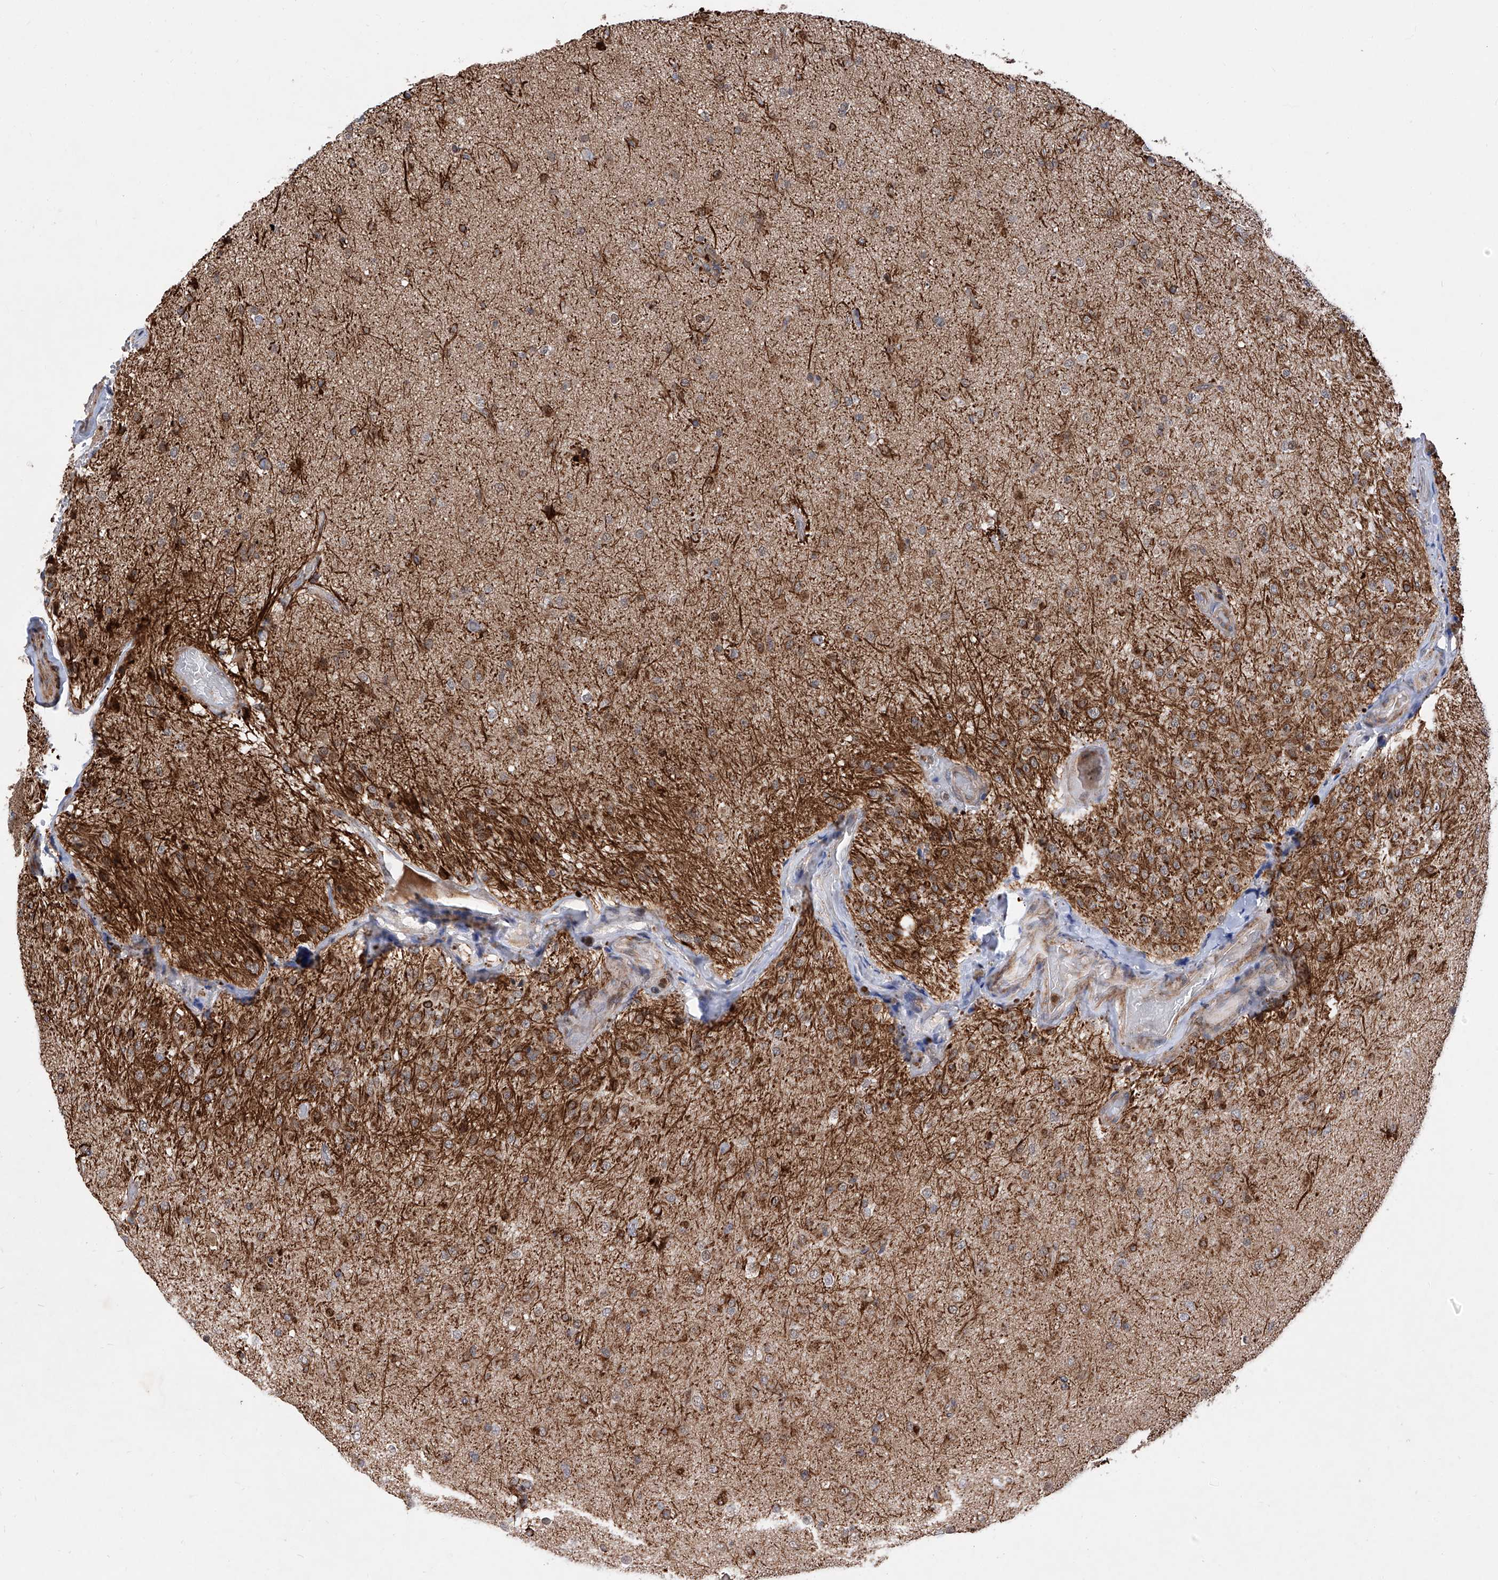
{"staining": {"intensity": "moderate", "quantity": "<25%", "location": "cytoplasmic/membranous"}, "tissue": "glioma", "cell_type": "Tumor cells", "image_type": "cancer", "snomed": [{"axis": "morphology", "description": "Glioma, malignant, Low grade"}, {"axis": "topography", "description": "Brain"}], "caption": "A photomicrograph of malignant glioma (low-grade) stained for a protein demonstrates moderate cytoplasmic/membranous brown staining in tumor cells. (brown staining indicates protein expression, while blue staining denotes nuclei).", "gene": "FARP2", "patient": {"sex": "male", "age": 65}}